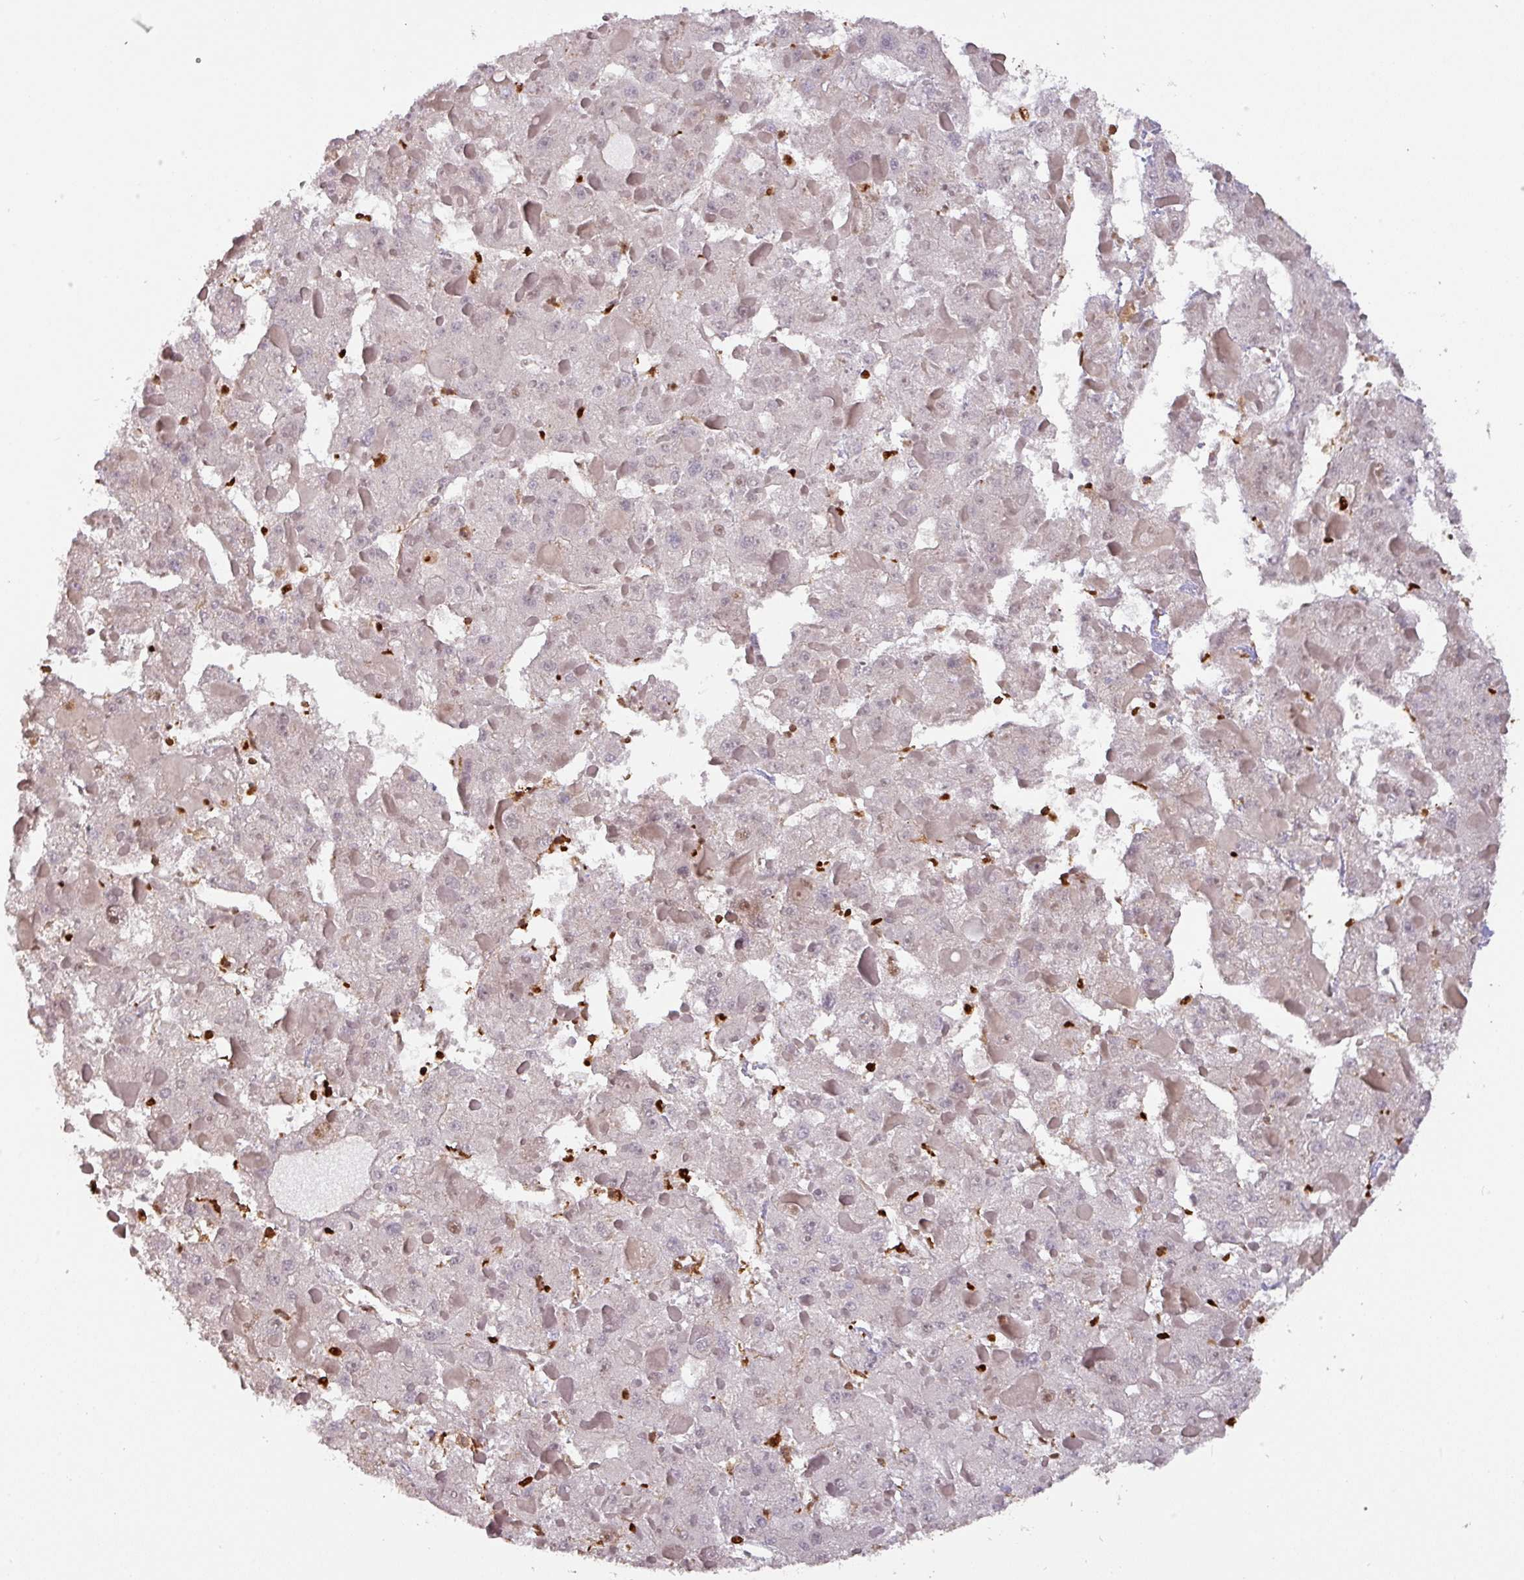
{"staining": {"intensity": "weak", "quantity": "25%-75%", "location": "nuclear"}, "tissue": "liver cancer", "cell_type": "Tumor cells", "image_type": "cancer", "snomed": [{"axis": "morphology", "description": "Carcinoma, Hepatocellular, NOS"}, {"axis": "topography", "description": "Liver"}], "caption": "Immunohistochemistry (IHC) micrograph of neoplastic tissue: liver cancer (hepatocellular carcinoma) stained using IHC reveals low levels of weak protein expression localized specifically in the nuclear of tumor cells, appearing as a nuclear brown color.", "gene": "SAMHD1", "patient": {"sex": "female", "age": 73}}